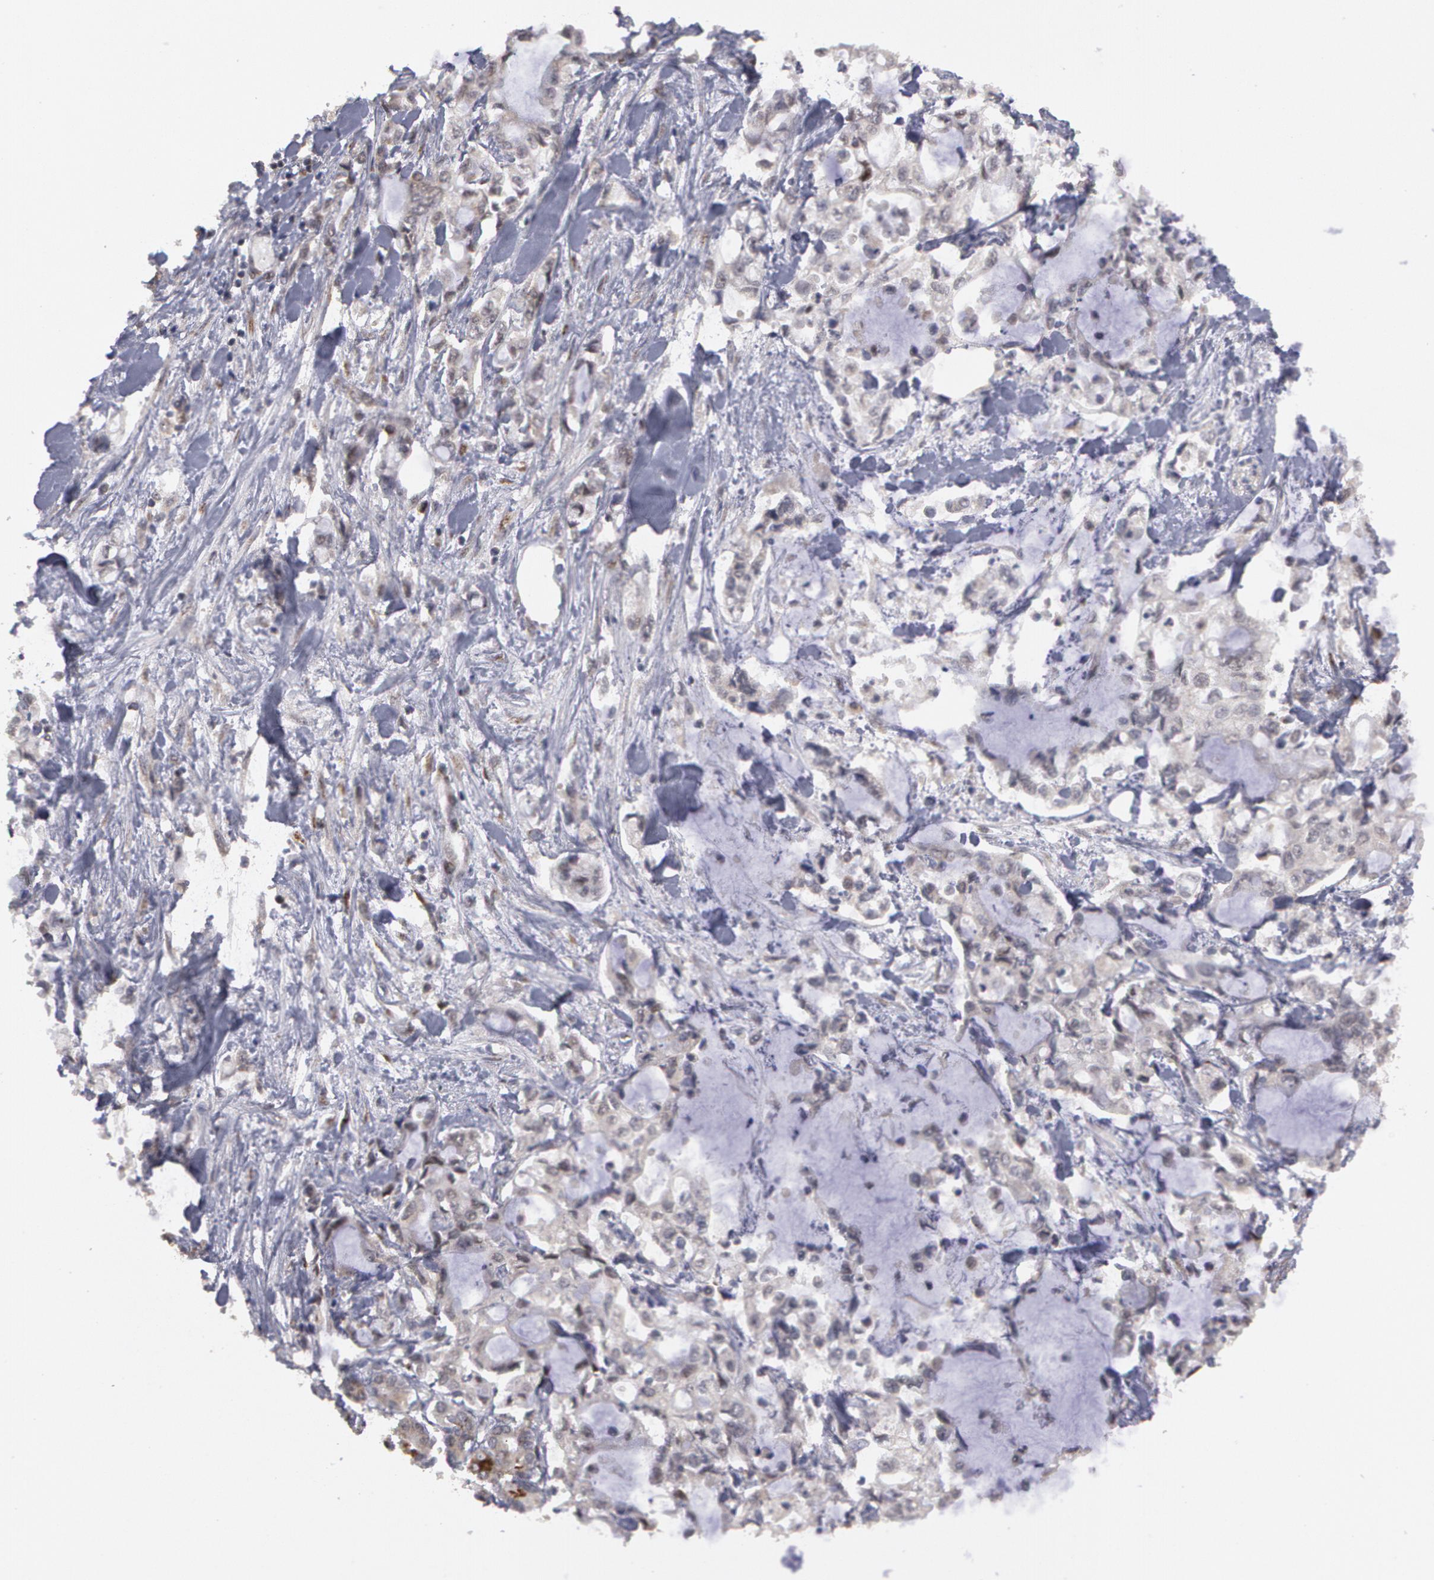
{"staining": {"intensity": "negative", "quantity": "none", "location": "none"}, "tissue": "pancreatic cancer", "cell_type": "Tumor cells", "image_type": "cancer", "snomed": [{"axis": "morphology", "description": "Adenocarcinoma, NOS"}, {"axis": "topography", "description": "Pancreas"}], "caption": "Tumor cells are negative for brown protein staining in adenocarcinoma (pancreatic).", "gene": "STX5", "patient": {"sex": "female", "age": 70}}